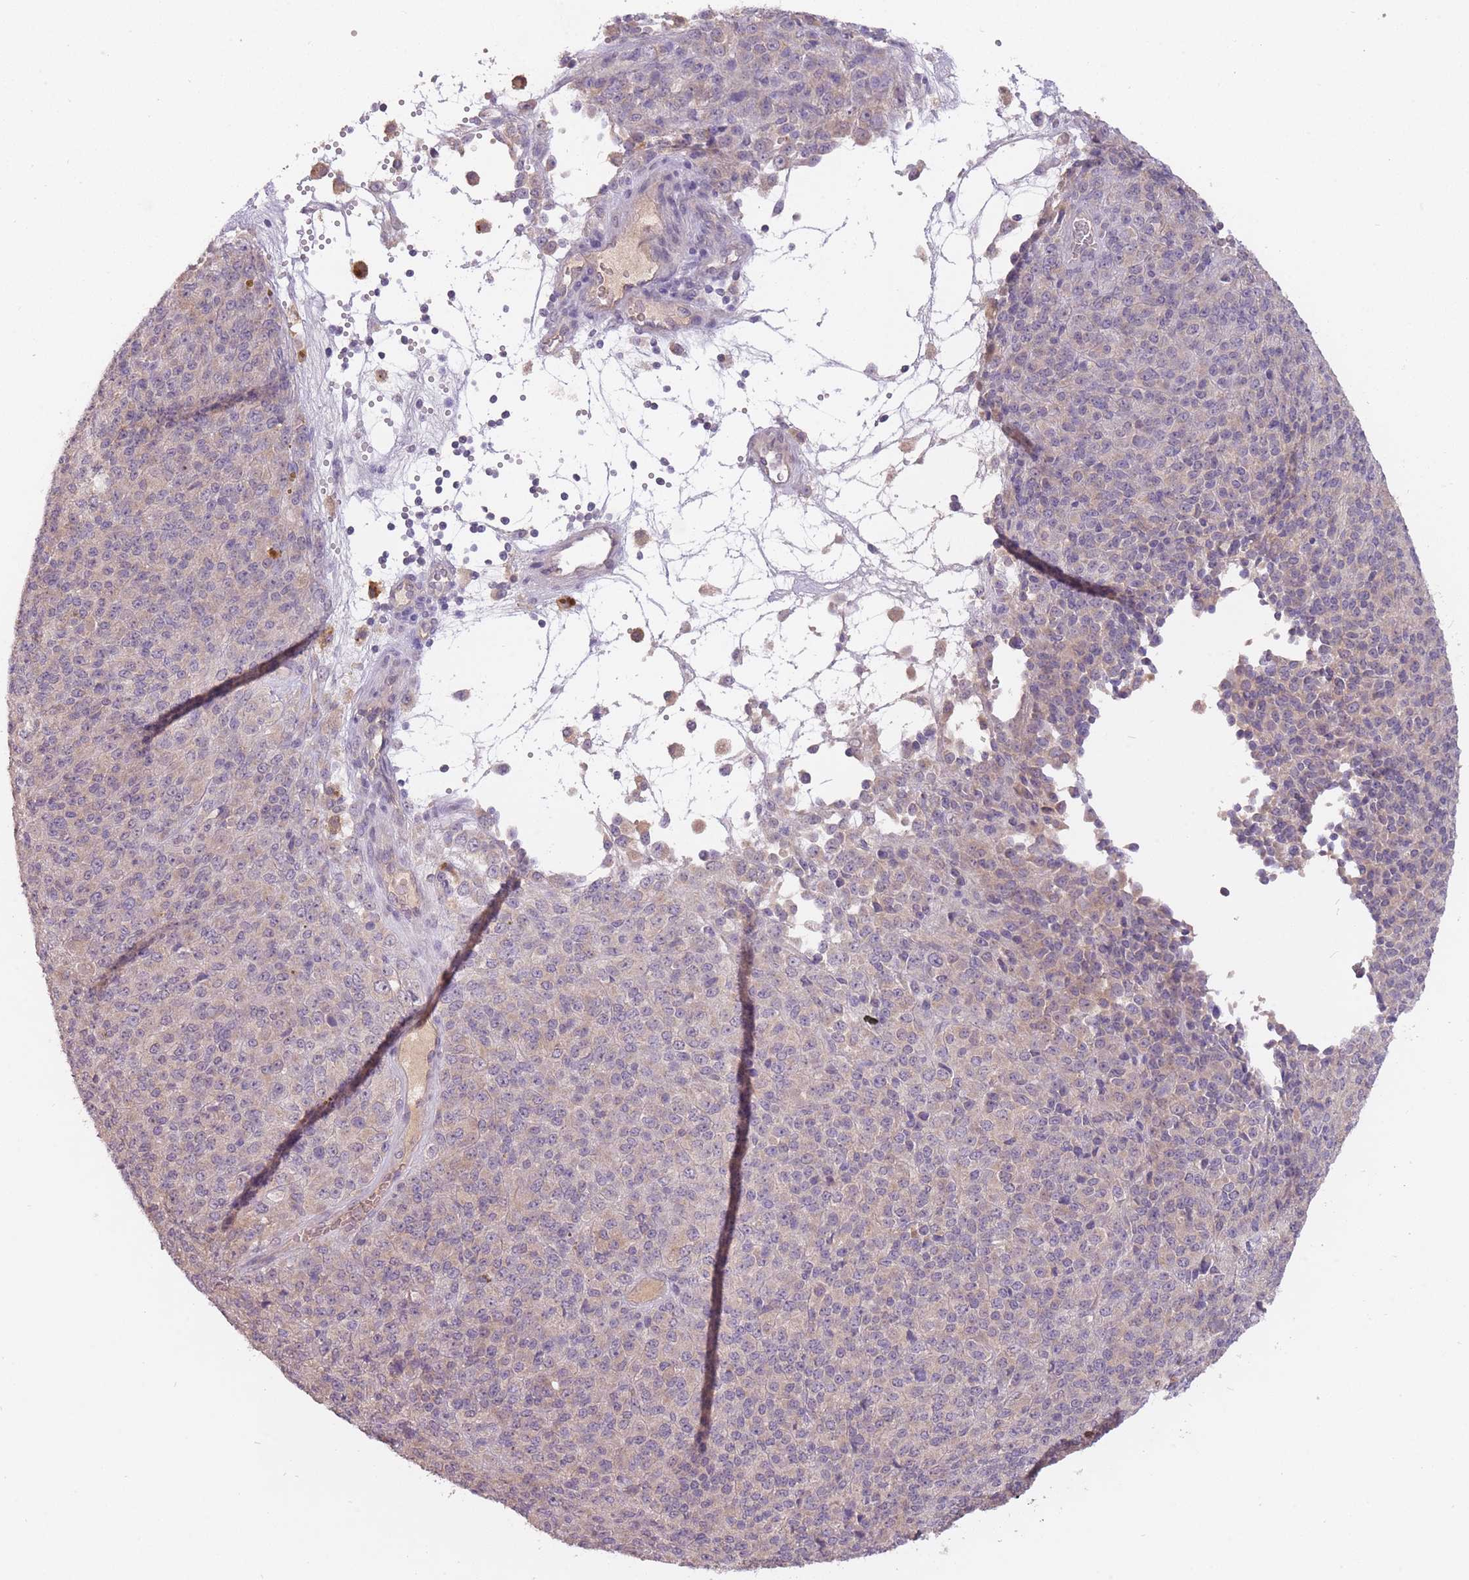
{"staining": {"intensity": "negative", "quantity": "none", "location": "none"}, "tissue": "melanoma", "cell_type": "Tumor cells", "image_type": "cancer", "snomed": [{"axis": "morphology", "description": "Malignant melanoma, Metastatic site"}, {"axis": "topography", "description": "Brain"}], "caption": "Immunohistochemical staining of human malignant melanoma (metastatic site) displays no significant positivity in tumor cells. (Brightfield microscopy of DAB (3,3'-diaminobenzidine) IHC at high magnification).", "gene": "LRATD2", "patient": {"sex": "female", "age": 56}}